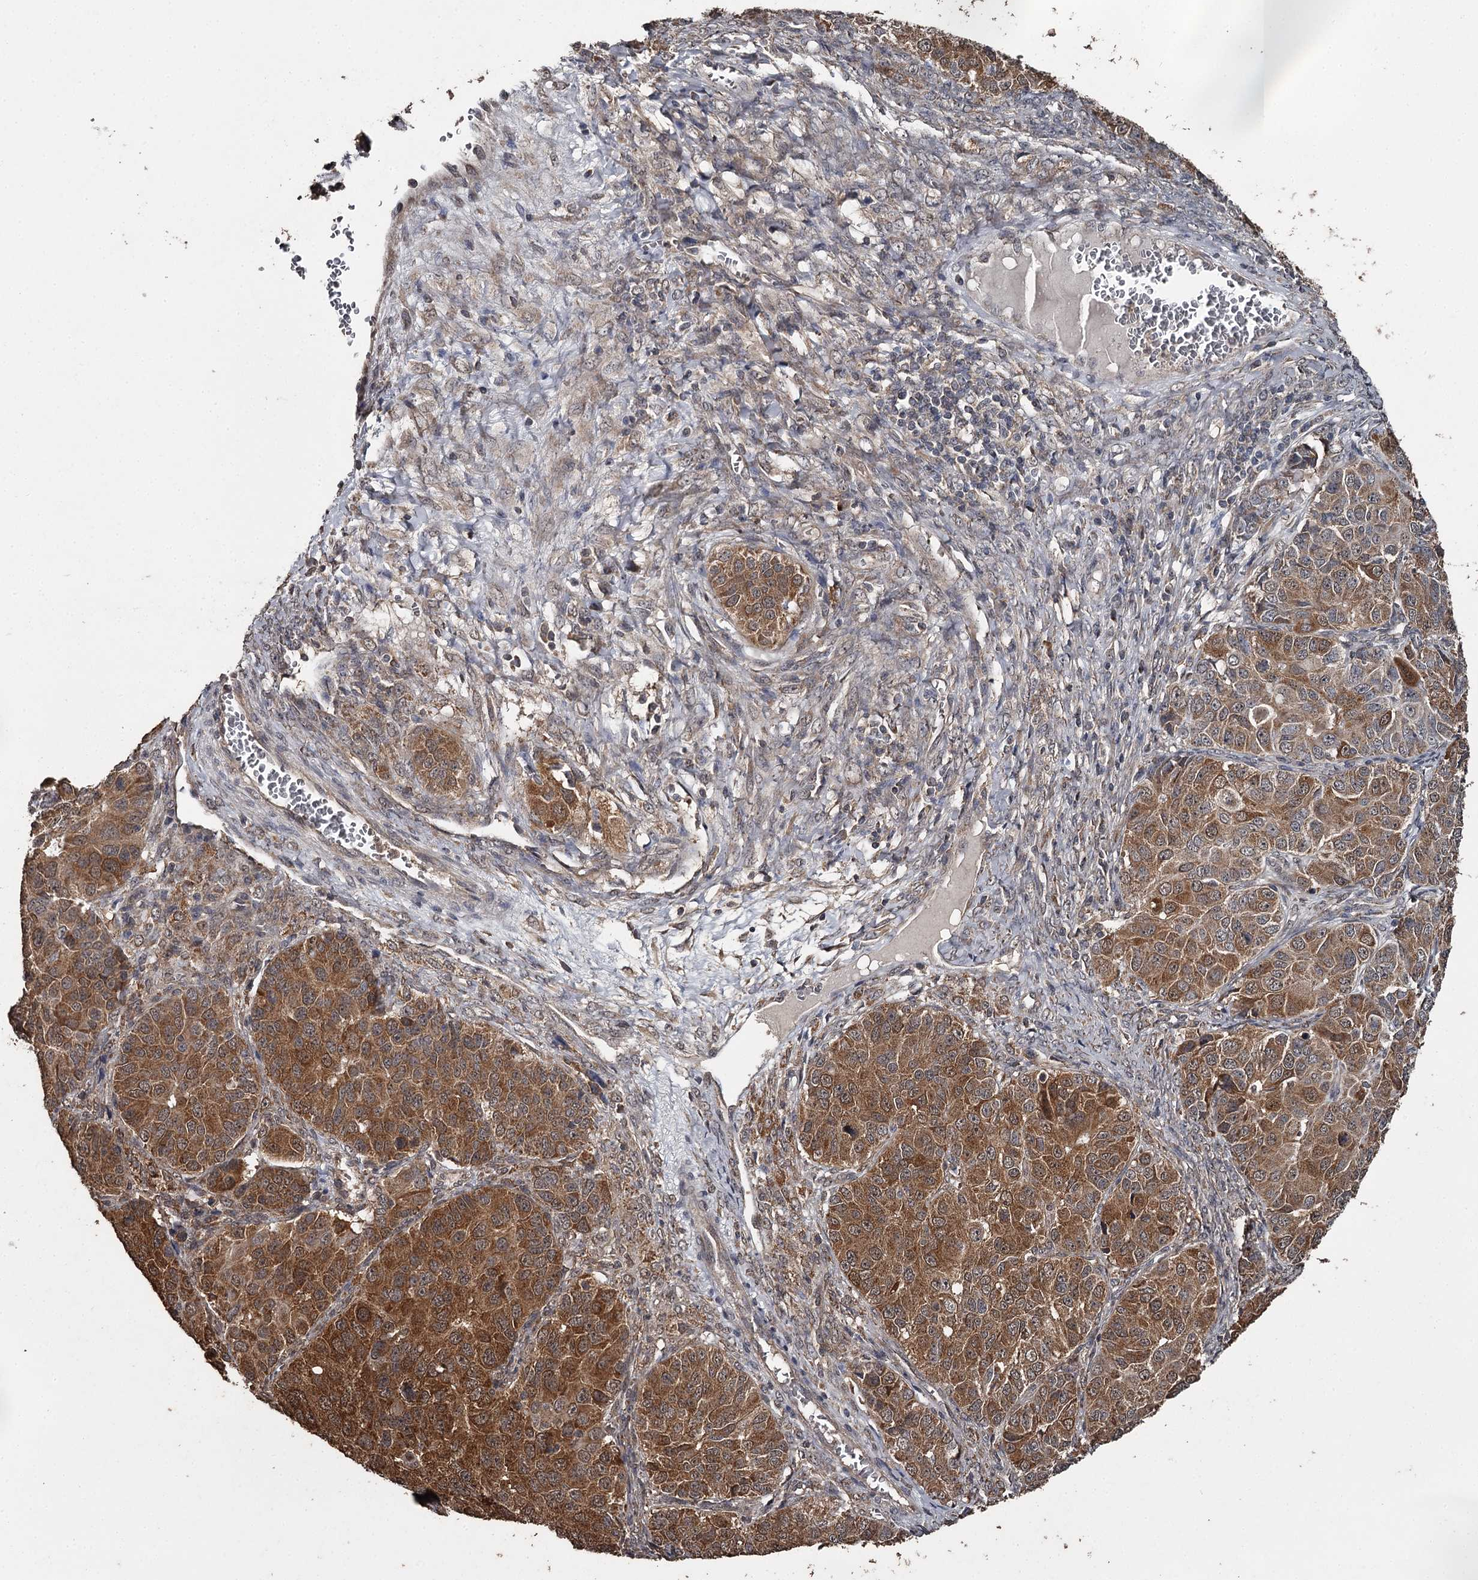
{"staining": {"intensity": "strong", "quantity": ">75%", "location": "cytoplasmic/membranous"}, "tissue": "ovarian cancer", "cell_type": "Tumor cells", "image_type": "cancer", "snomed": [{"axis": "morphology", "description": "Carcinoma, endometroid"}, {"axis": "topography", "description": "Ovary"}], "caption": "Strong cytoplasmic/membranous positivity is identified in approximately >75% of tumor cells in endometroid carcinoma (ovarian). Nuclei are stained in blue.", "gene": "WIPI1", "patient": {"sex": "female", "age": 51}}